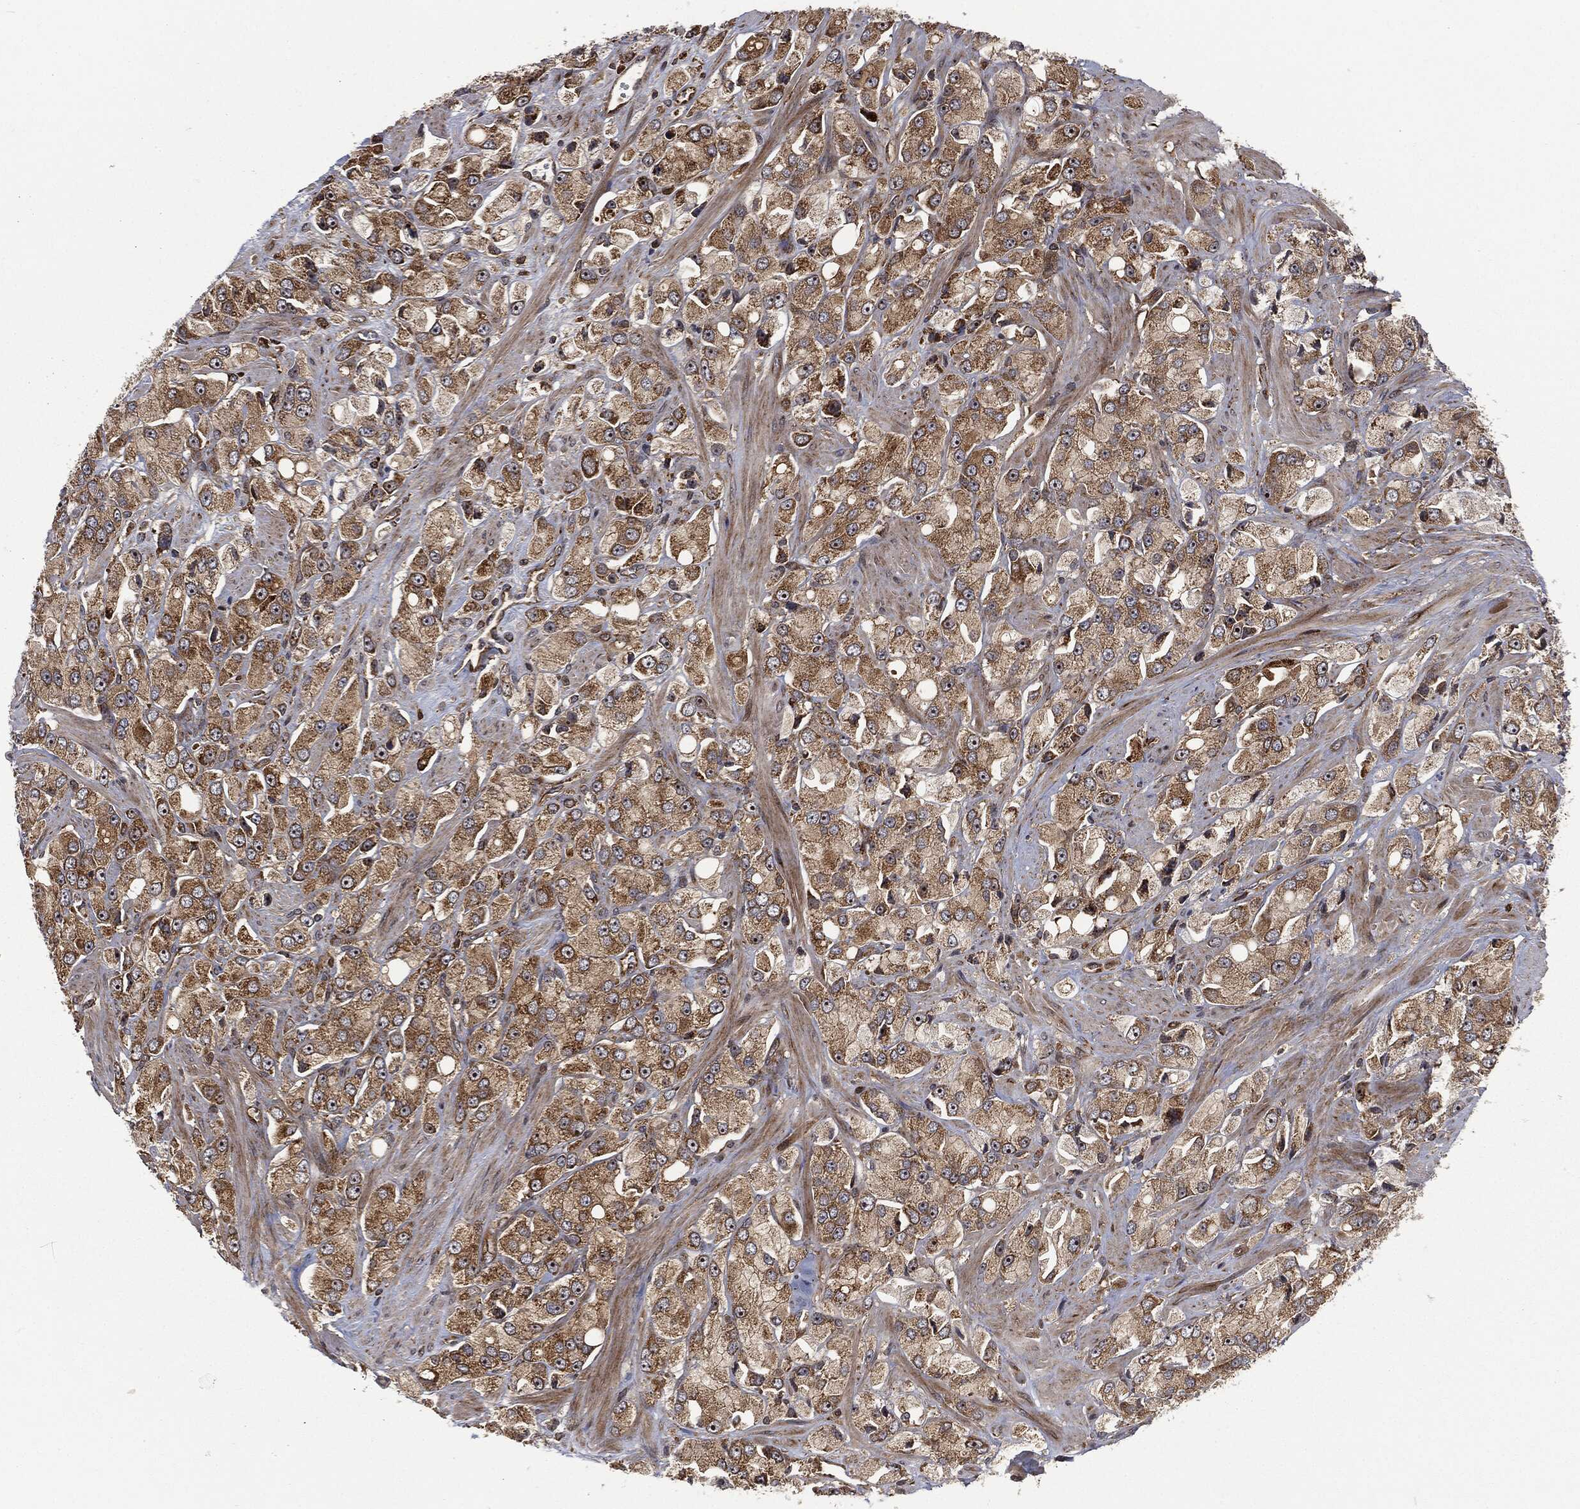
{"staining": {"intensity": "moderate", "quantity": ">75%", "location": "cytoplasmic/membranous,nuclear"}, "tissue": "prostate cancer", "cell_type": "Tumor cells", "image_type": "cancer", "snomed": [{"axis": "morphology", "description": "Adenocarcinoma, NOS"}, {"axis": "topography", "description": "Prostate and seminal vesicle, NOS"}, {"axis": "topography", "description": "Prostate"}], "caption": "Human adenocarcinoma (prostate) stained with a protein marker shows moderate staining in tumor cells.", "gene": "RFTN1", "patient": {"sex": "male", "age": 64}}